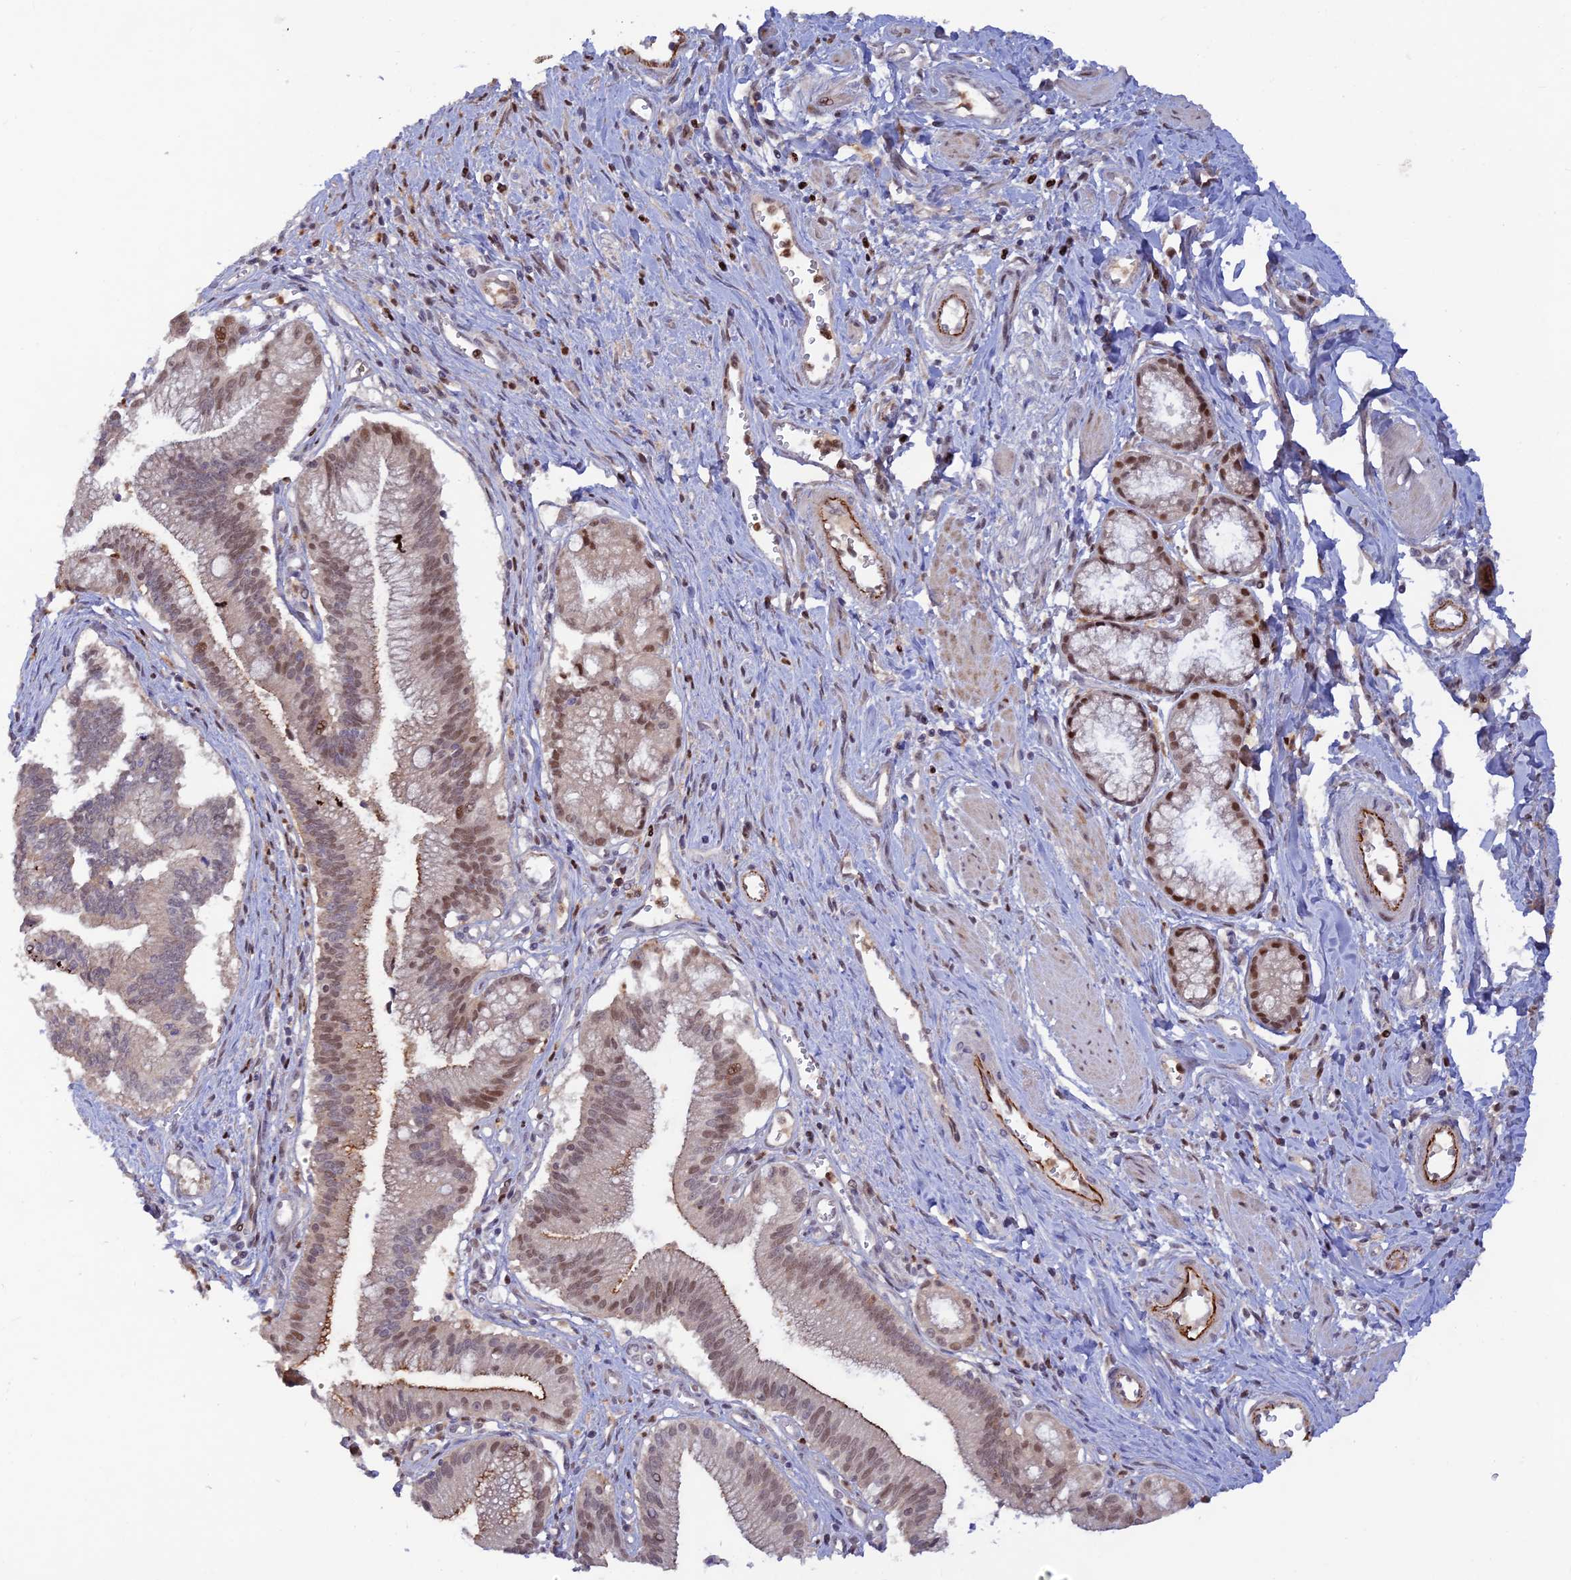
{"staining": {"intensity": "moderate", "quantity": "25%-75%", "location": "nuclear"}, "tissue": "pancreatic cancer", "cell_type": "Tumor cells", "image_type": "cancer", "snomed": [{"axis": "morphology", "description": "Adenocarcinoma, NOS"}, {"axis": "topography", "description": "Pancreas"}], "caption": "Moderate nuclear staining for a protein is seen in approximately 25%-75% of tumor cells of adenocarcinoma (pancreatic) using immunohistochemistry (IHC).", "gene": "FASTKD5", "patient": {"sex": "male", "age": 78}}